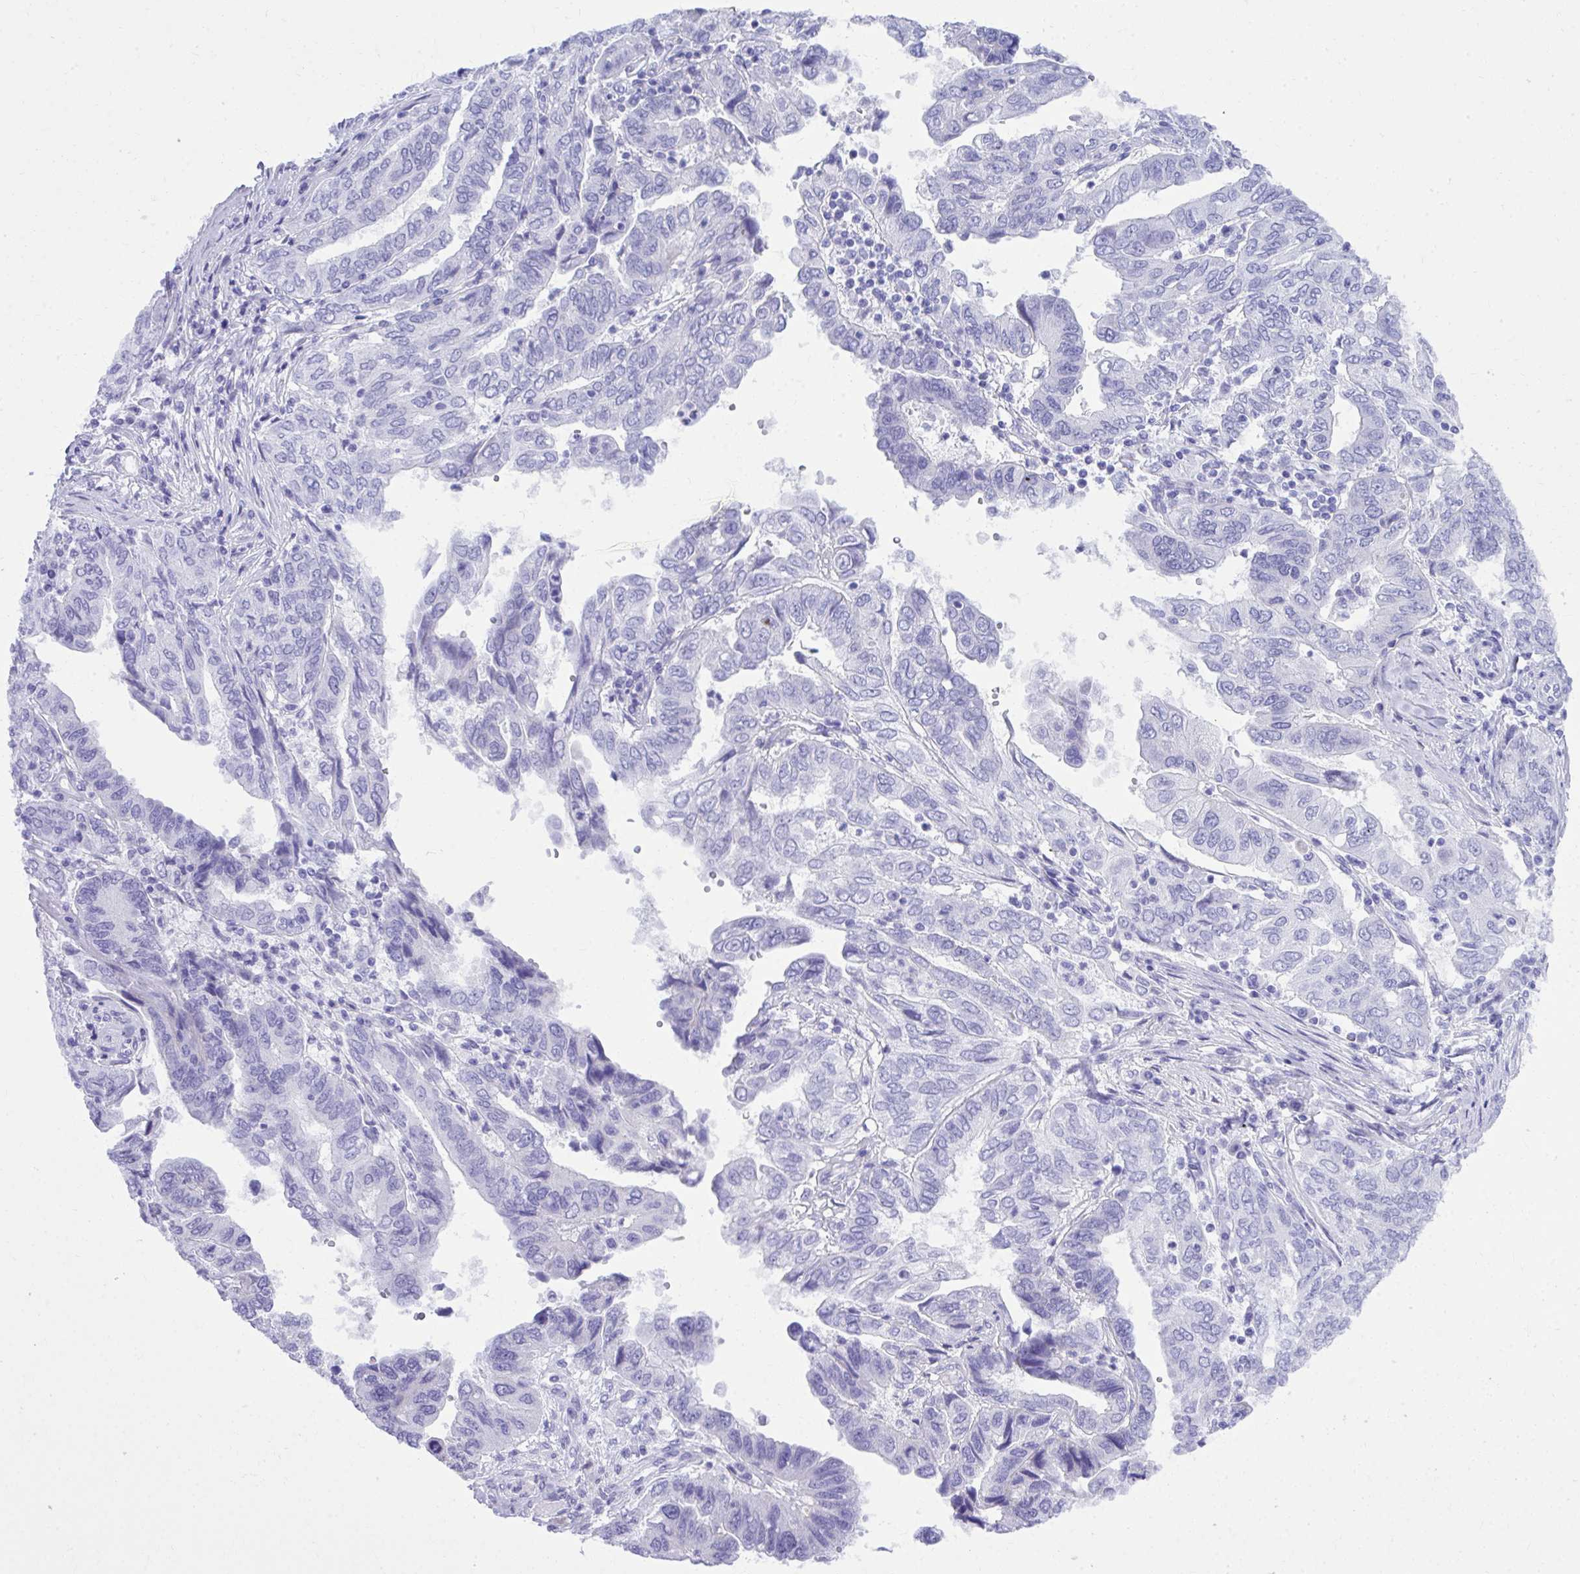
{"staining": {"intensity": "negative", "quantity": "none", "location": "none"}, "tissue": "ovarian cancer", "cell_type": "Tumor cells", "image_type": "cancer", "snomed": [{"axis": "morphology", "description": "Cystadenocarcinoma, serous, NOS"}, {"axis": "topography", "description": "Ovary"}], "caption": "Tumor cells show no significant protein positivity in serous cystadenocarcinoma (ovarian). (Brightfield microscopy of DAB immunohistochemistry (IHC) at high magnification).", "gene": "RALYL", "patient": {"sex": "female", "age": 79}}